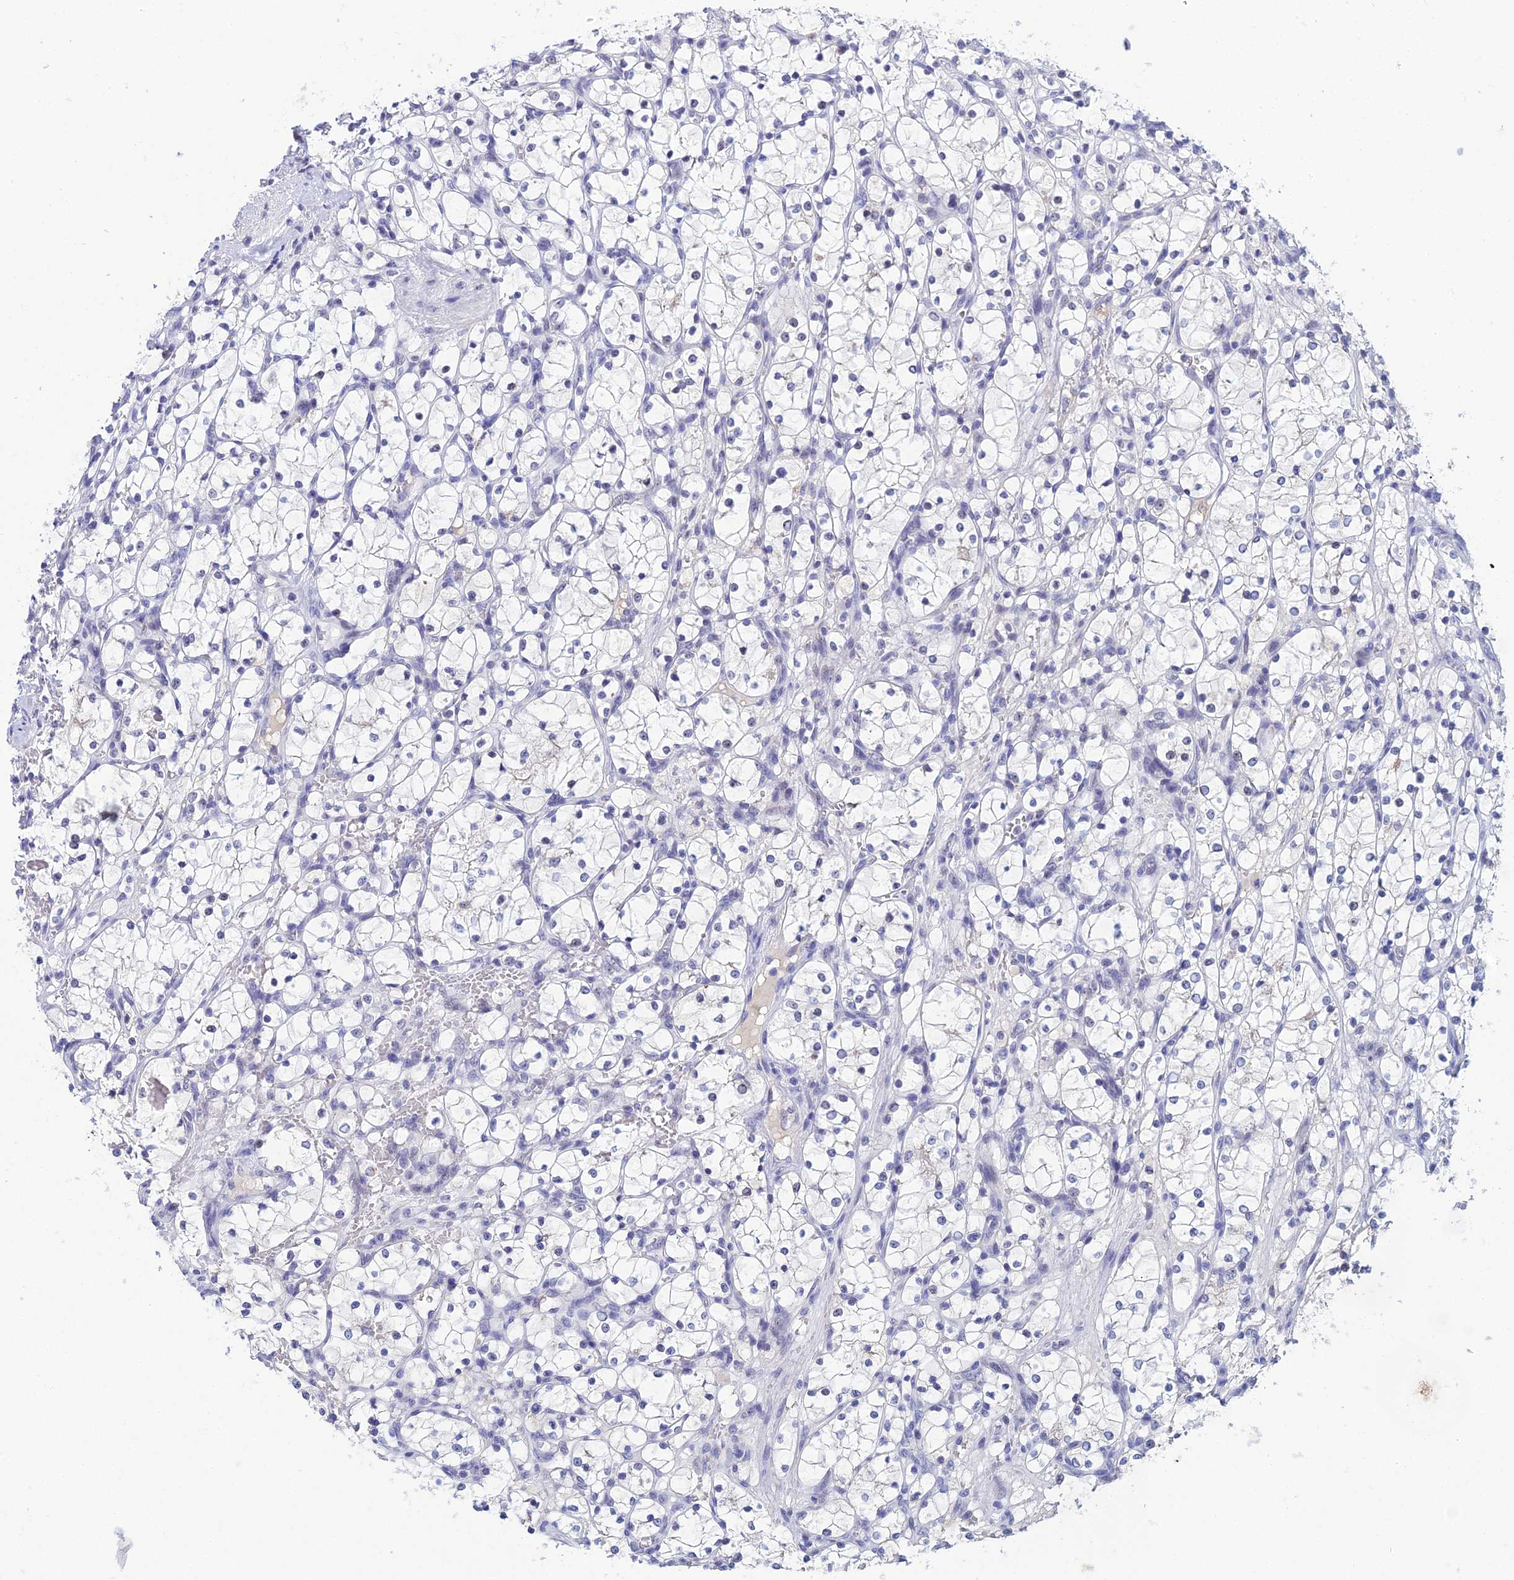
{"staining": {"intensity": "negative", "quantity": "none", "location": "none"}, "tissue": "renal cancer", "cell_type": "Tumor cells", "image_type": "cancer", "snomed": [{"axis": "morphology", "description": "Adenocarcinoma, NOS"}, {"axis": "topography", "description": "Kidney"}], "caption": "Image shows no significant protein expression in tumor cells of adenocarcinoma (renal).", "gene": "PLPP4", "patient": {"sex": "female", "age": 69}}